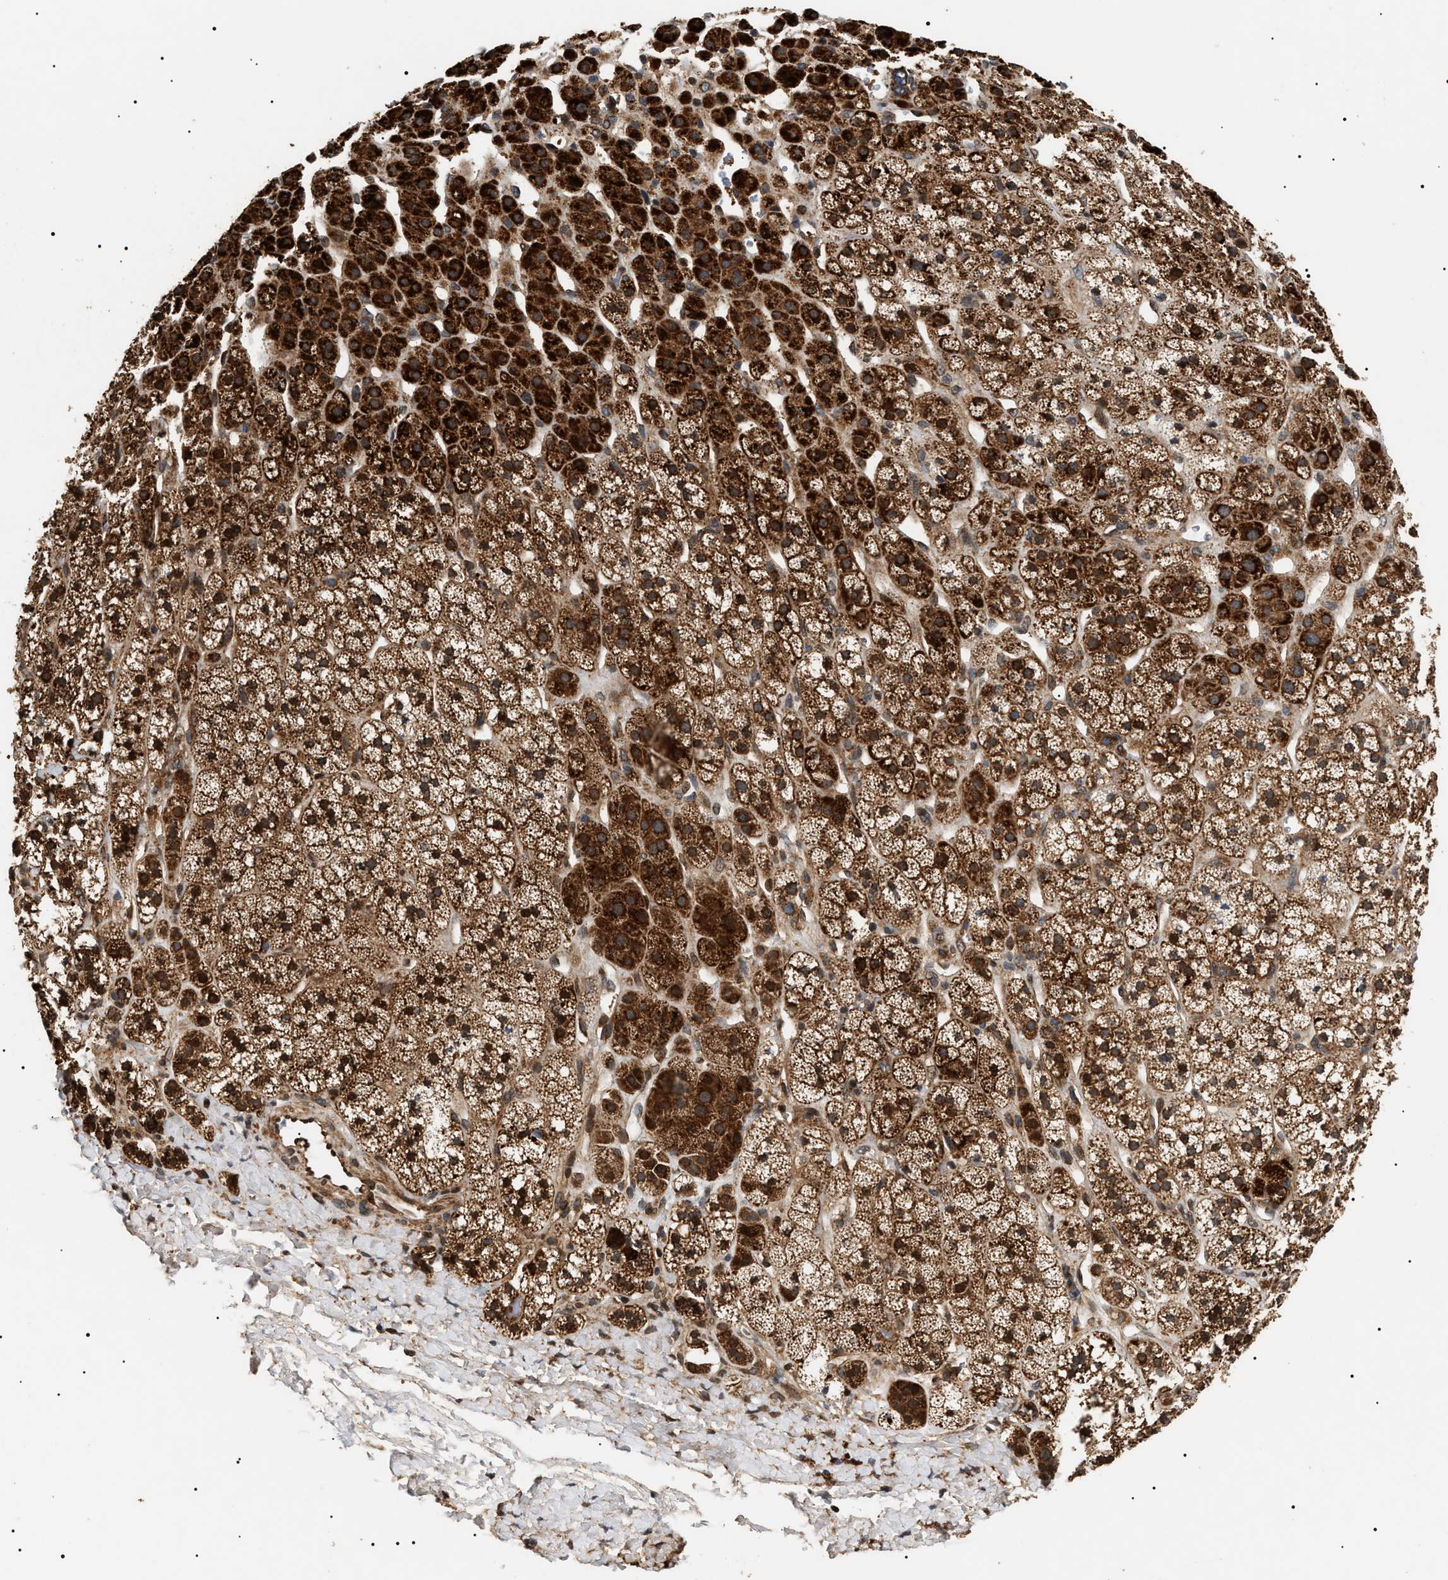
{"staining": {"intensity": "strong", "quantity": ">75%", "location": "cytoplasmic/membranous"}, "tissue": "adrenal gland", "cell_type": "Glandular cells", "image_type": "normal", "snomed": [{"axis": "morphology", "description": "Normal tissue, NOS"}, {"axis": "topography", "description": "Adrenal gland"}], "caption": "Immunohistochemical staining of unremarkable adrenal gland shows strong cytoplasmic/membranous protein staining in about >75% of glandular cells.", "gene": "ZBTB26", "patient": {"sex": "male", "age": 56}}